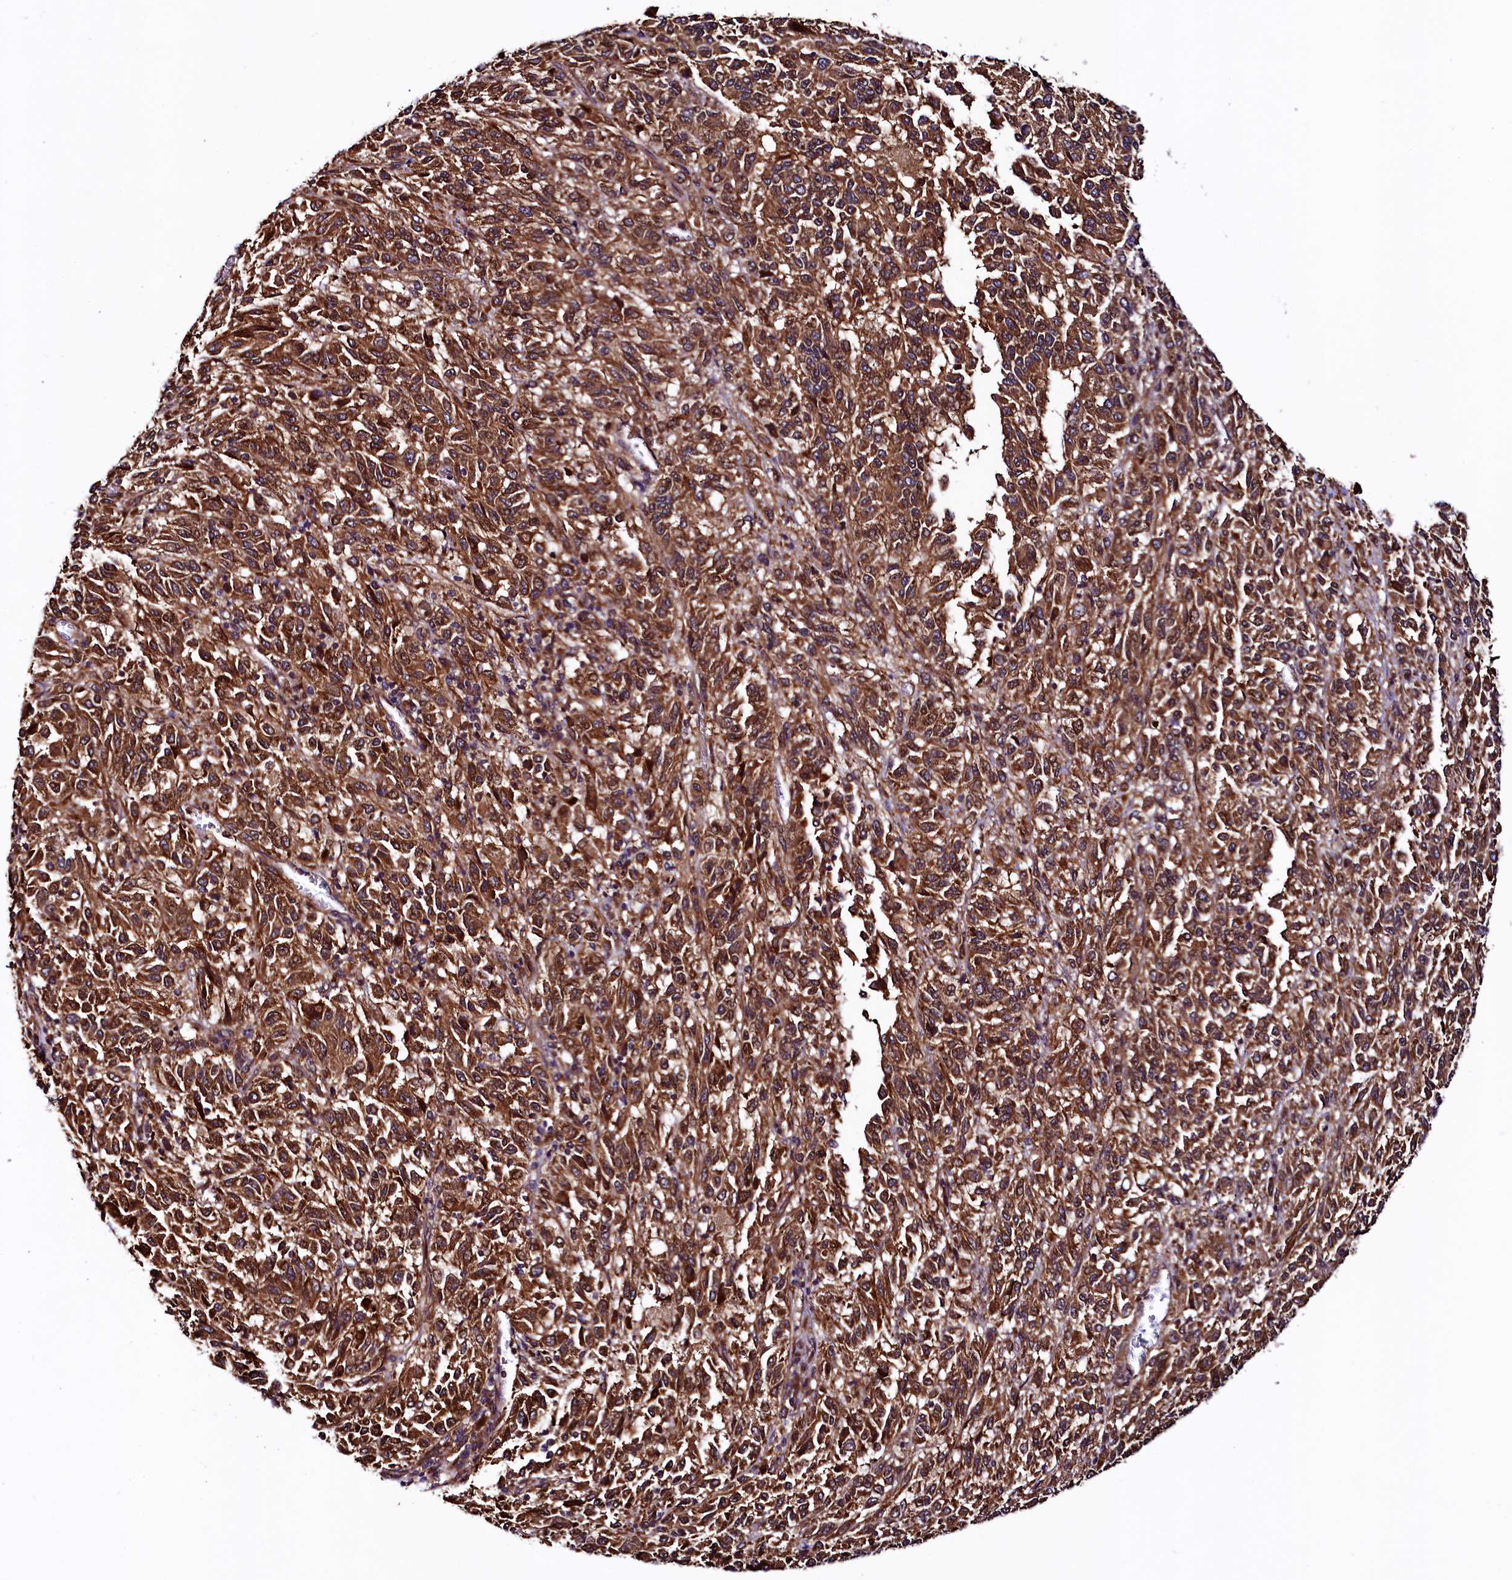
{"staining": {"intensity": "strong", "quantity": ">75%", "location": "cytoplasmic/membranous"}, "tissue": "melanoma", "cell_type": "Tumor cells", "image_type": "cancer", "snomed": [{"axis": "morphology", "description": "Malignant melanoma, Metastatic site"}, {"axis": "topography", "description": "Lung"}], "caption": "Immunohistochemistry image of human melanoma stained for a protein (brown), which exhibits high levels of strong cytoplasmic/membranous expression in about >75% of tumor cells.", "gene": "VPS35", "patient": {"sex": "male", "age": 64}}